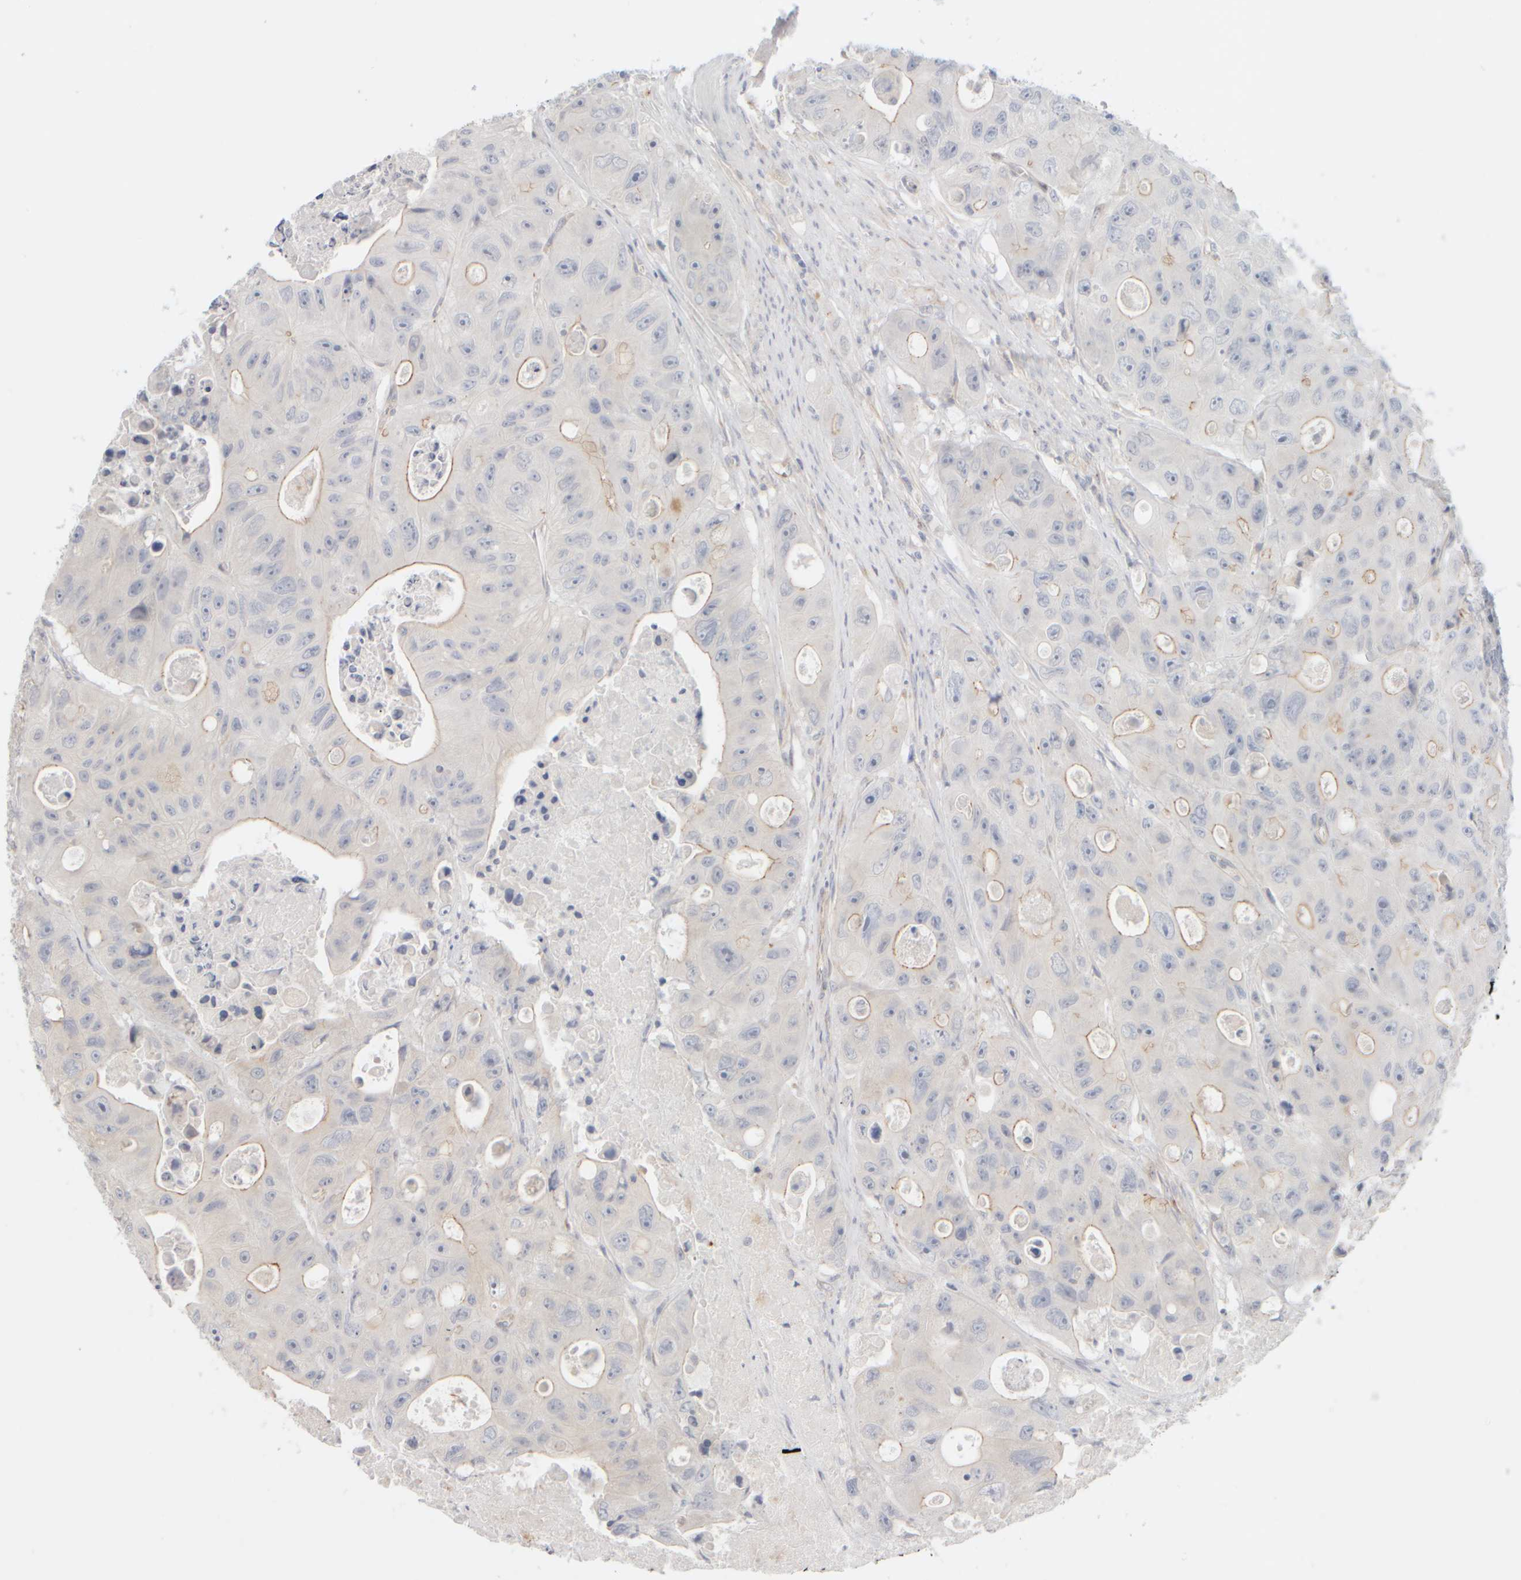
{"staining": {"intensity": "negative", "quantity": "none", "location": "none"}, "tissue": "colorectal cancer", "cell_type": "Tumor cells", "image_type": "cancer", "snomed": [{"axis": "morphology", "description": "Adenocarcinoma, NOS"}, {"axis": "topography", "description": "Colon"}], "caption": "High magnification brightfield microscopy of colorectal cancer stained with DAB (brown) and counterstained with hematoxylin (blue): tumor cells show no significant expression. (Stains: DAB IHC with hematoxylin counter stain, Microscopy: brightfield microscopy at high magnification).", "gene": "GOPC", "patient": {"sex": "female", "age": 46}}